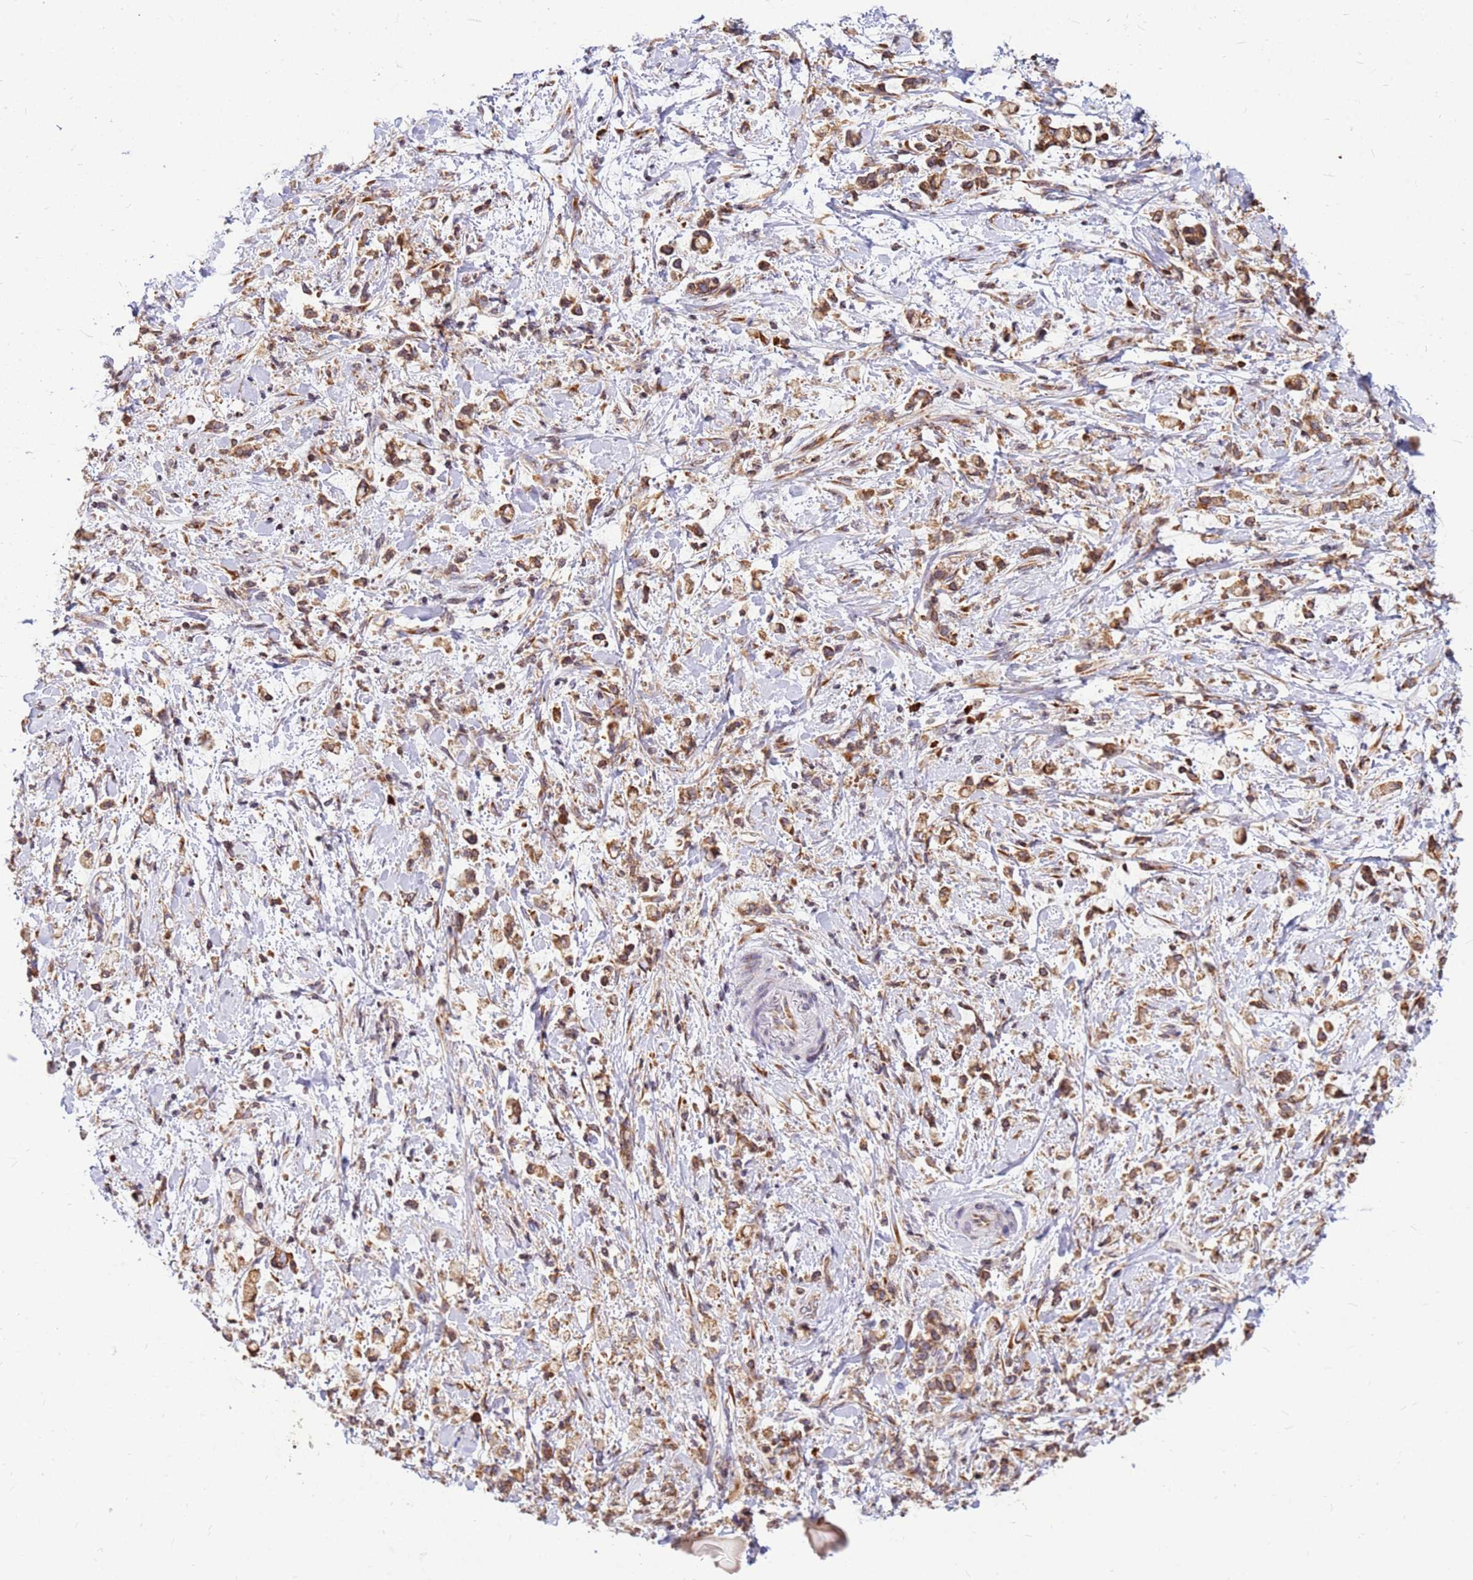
{"staining": {"intensity": "moderate", "quantity": ">75%", "location": "cytoplasmic/membranous"}, "tissue": "stomach cancer", "cell_type": "Tumor cells", "image_type": "cancer", "snomed": [{"axis": "morphology", "description": "Adenocarcinoma, NOS"}, {"axis": "topography", "description": "Stomach"}], "caption": "Immunohistochemistry (IHC) staining of stomach adenocarcinoma, which demonstrates medium levels of moderate cytoplasmic/membranous positivity in about >75% of tumor cells indicating moderate cytoplasmic/membranous protein expression. The staining was performed using DAB (3,3'-diaminobenzidine) (brown) for protein detection and nuclei were counterstained in hematoxylin (blue).", "gene": "SSR4", "patient": {"sex": "female", "age": 60}}